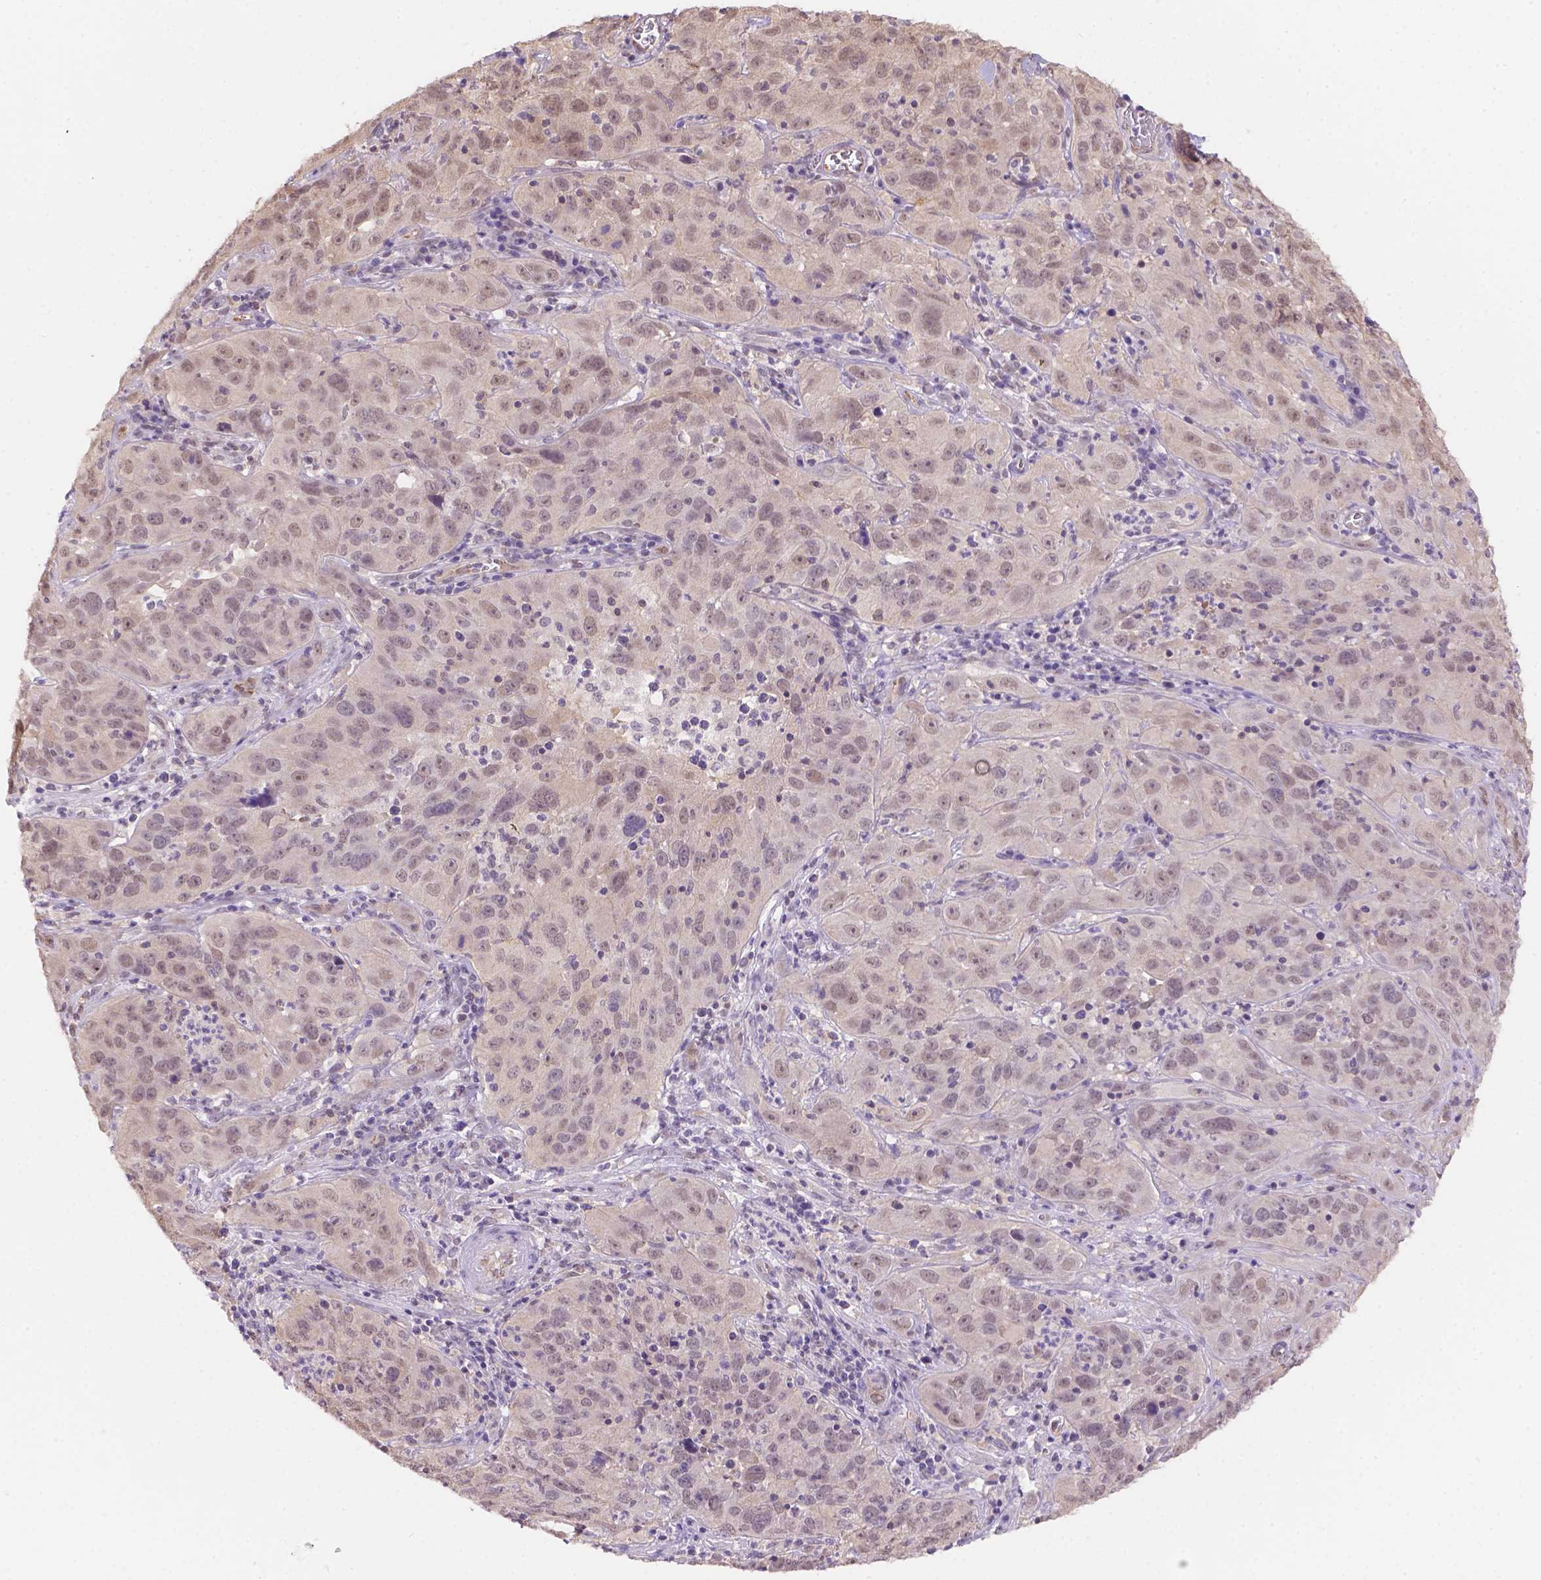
{"staining": {"intensity": "negative", "quantity": "none", "location": "none"}, "tissue": "cervical cancer", "cell_type": "Tumor cells", "image_type": "cancer", "snomed": [{"axis": "morphology", "description": "Squamous cell carcinoma, NOS"}, {"axis": "topography", "description": "Cervix"}], "caption": "This is an immunohistochemistry (IHC) image of cervical cancer (squamous cell carcinoma). There is no positivity in tumor cells.", "gene": "NXPE2", "patient": {"sex": "female", "age": 32}}